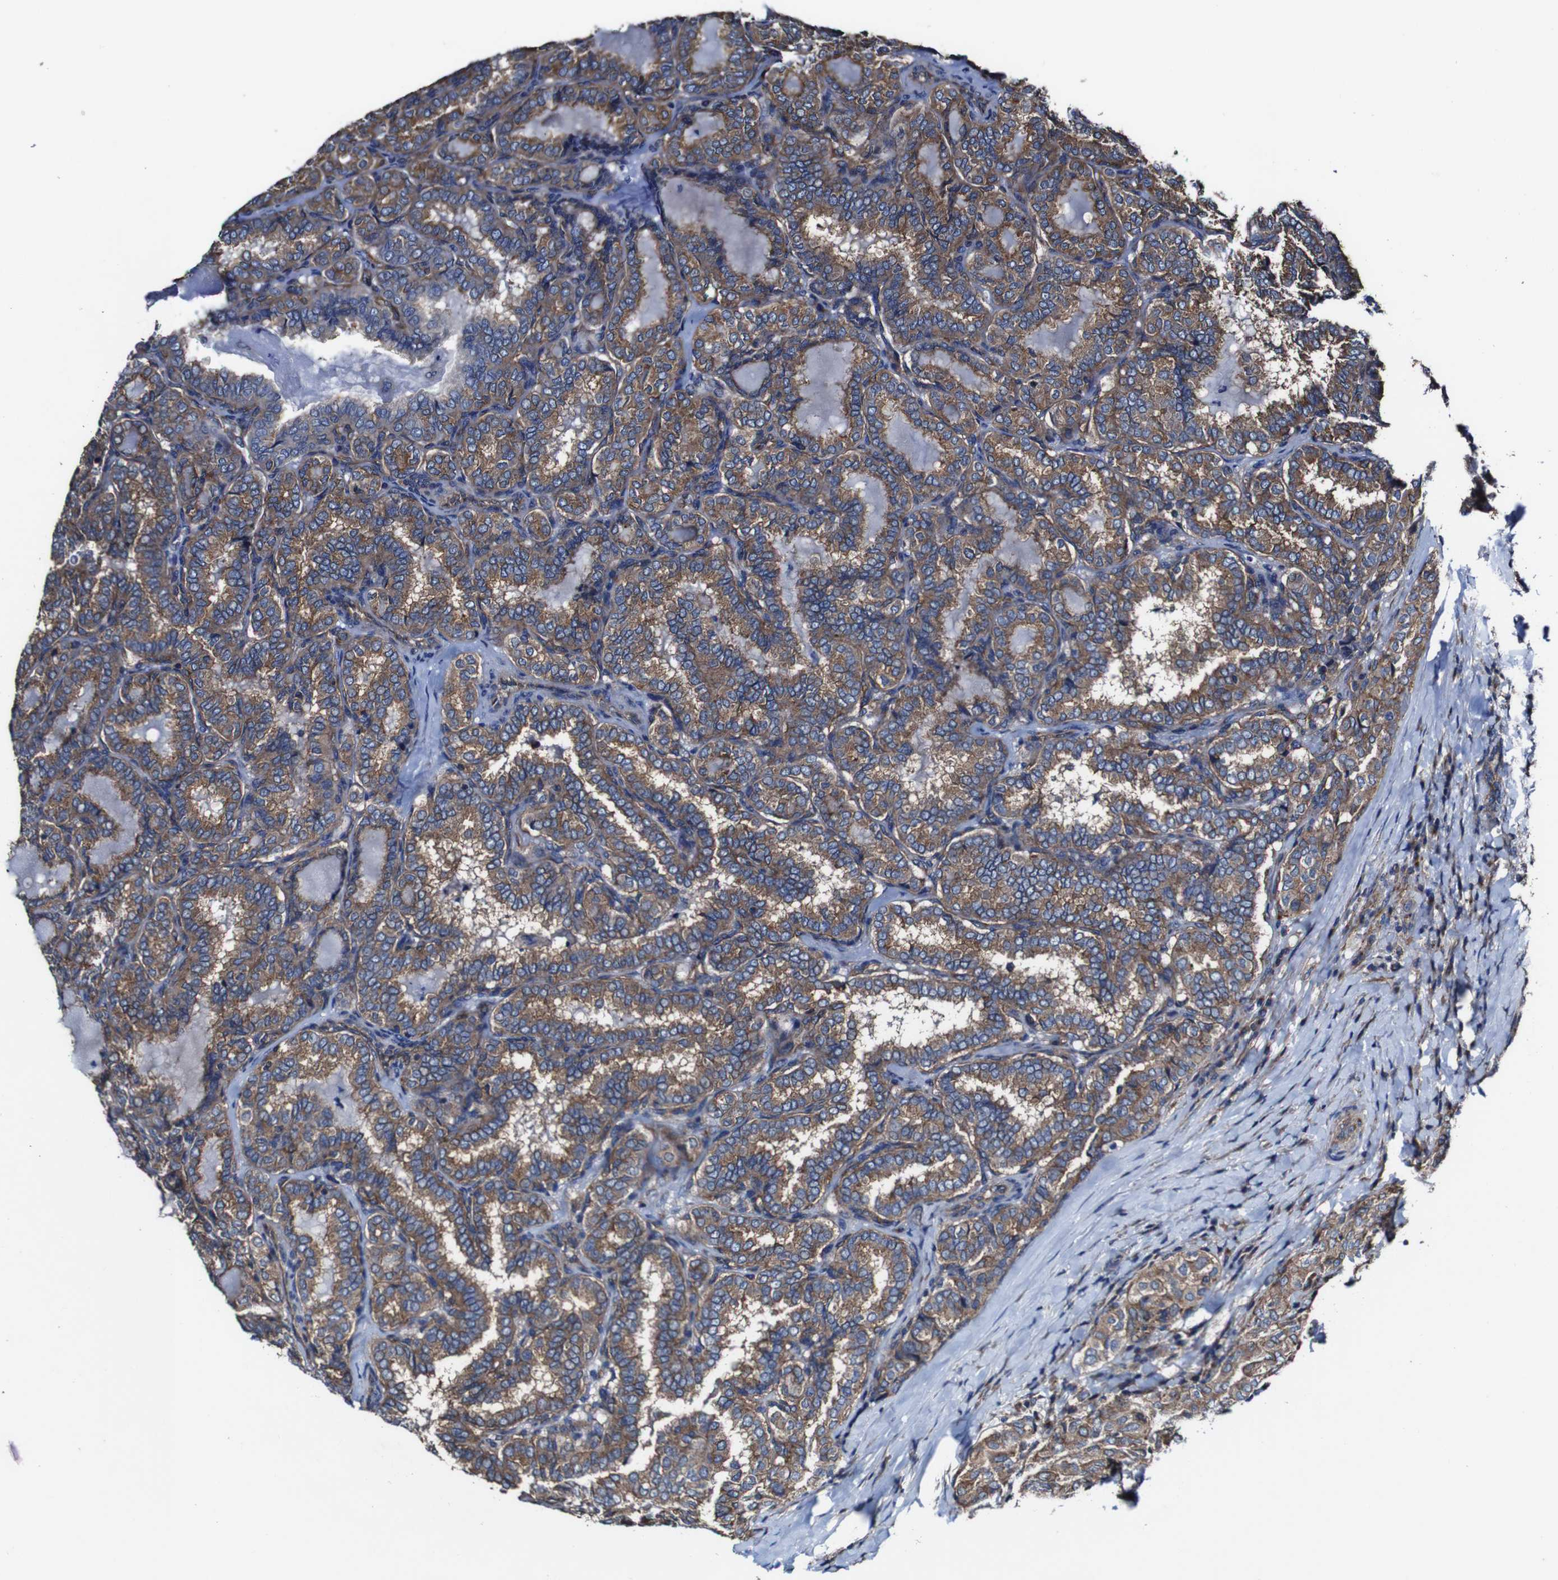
{"staining": {"intensity": "moderate", "quantity": ">75%", "location": "cytoplasmic/membranous"}, "tissue": "thyroid cancer", "cell_type": "Tumor cells", "image_type": "cancer", "snomed": [{"axis": "morphology", "description": "Normal tissue, NOS"}, {"axis": "morphology", "description": "Papillary adenocarcinoma, NOS"}, {"axis": "topography", "description": "Thyroid gland"}], "caption": "This histopathology image shows thyroid cancer stained with IHC to label a protein in brown. The cytoplasmic/membranous of tumor cells show moderate positivity for the protein. Nuclei are counter-stained blue.", "gene": "CSF1R", "patient": {"sex": "female", "age": 30}}